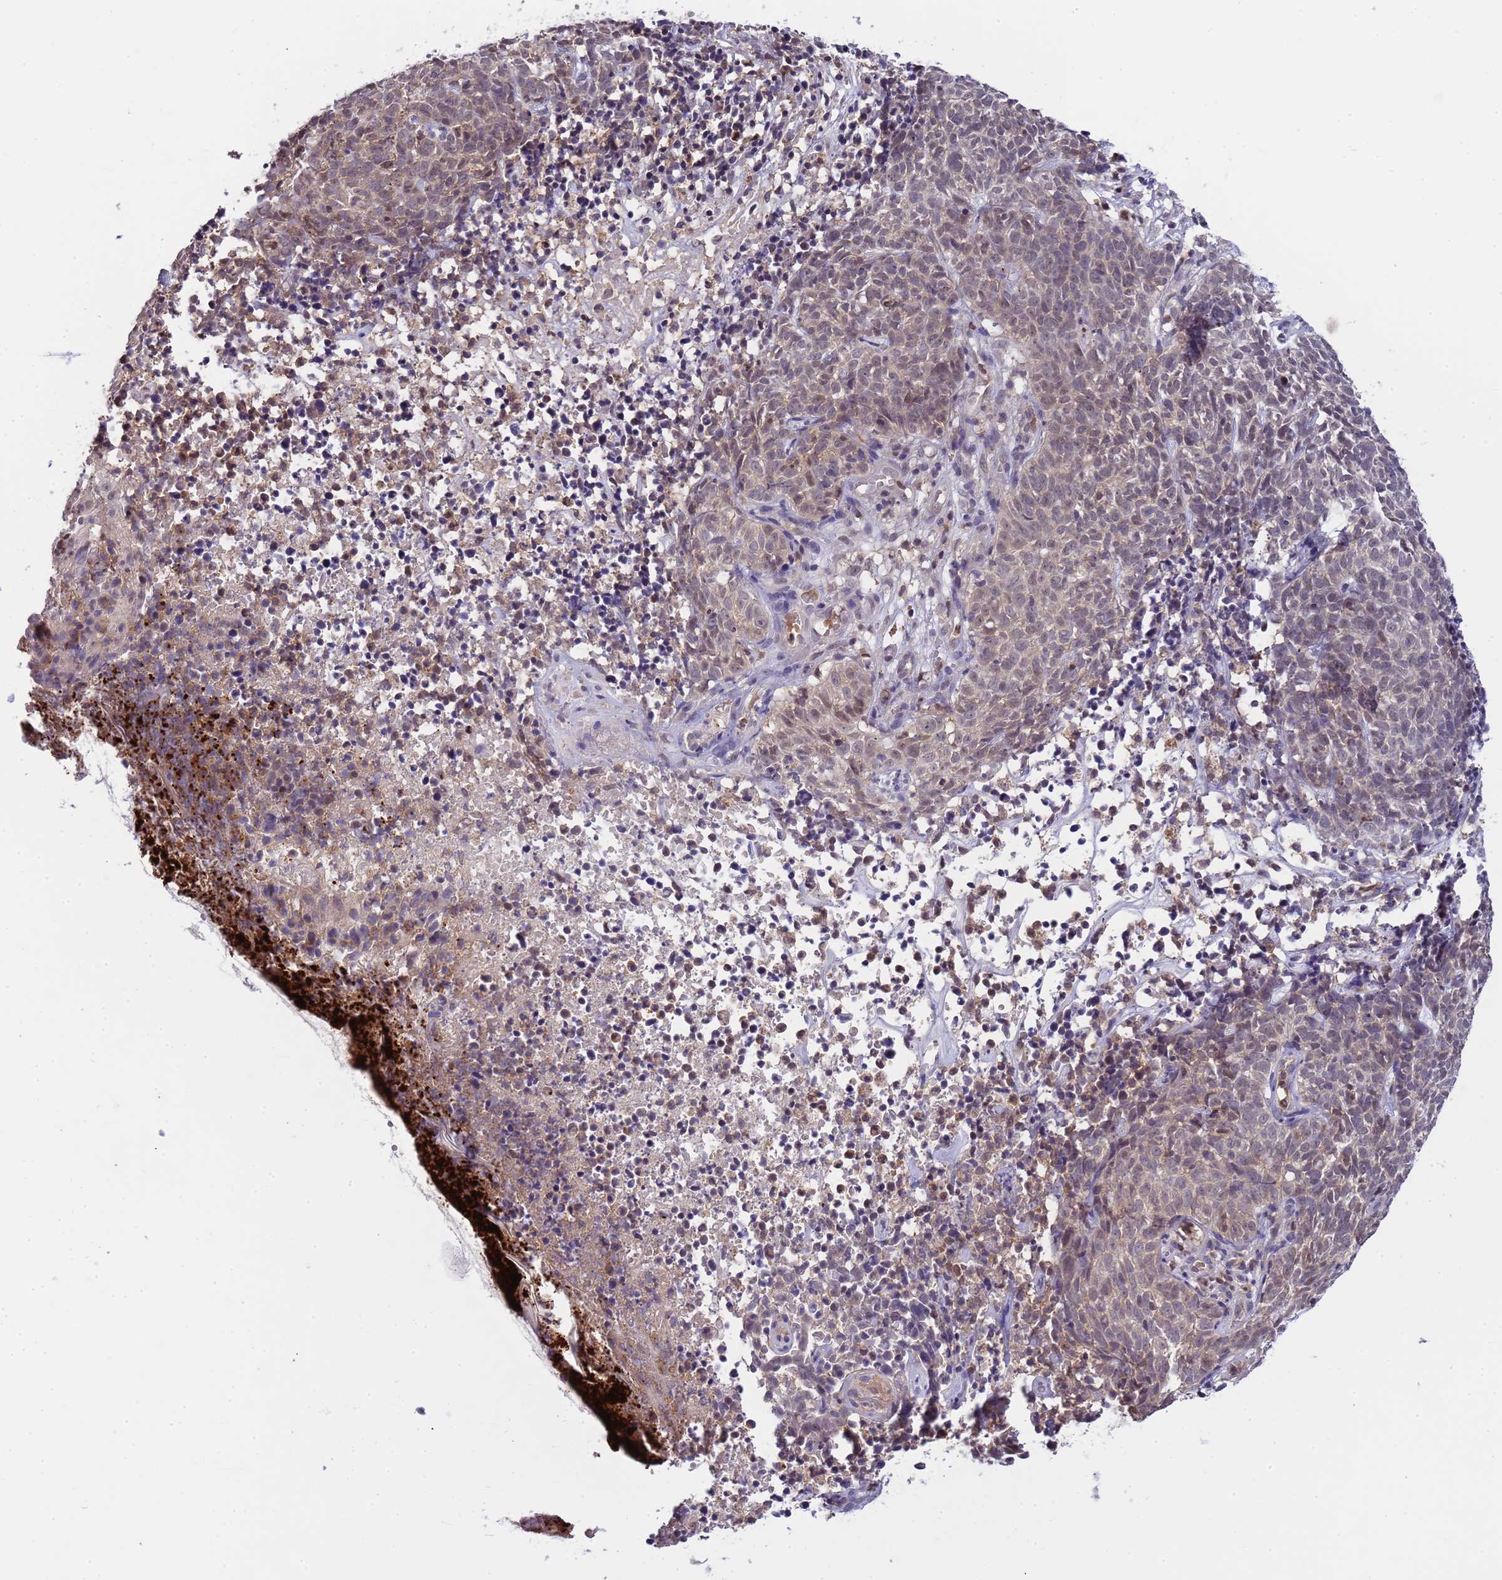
{"staining": {"intensity": "moderate", "quantity": "<25%", "location": "cytoplasmic/membranous,nuclear"}, "tissue": "skin cancer", "cell_type": "Tumor cells", "image_type": "cancer", "snomed": [{"axis": "morphology", "description": "Basal cell carcinoma"}, {"axis": "topography", "description": "Skin"}], "caption": "Protein staining shows moderate cytoplasmic/membranous and nuclear expression in about <25% of tumor cells in skin cancer (basal cell carcinoma).", "gene": "CD53", "patient": {"sex": "female", "age": 84}}